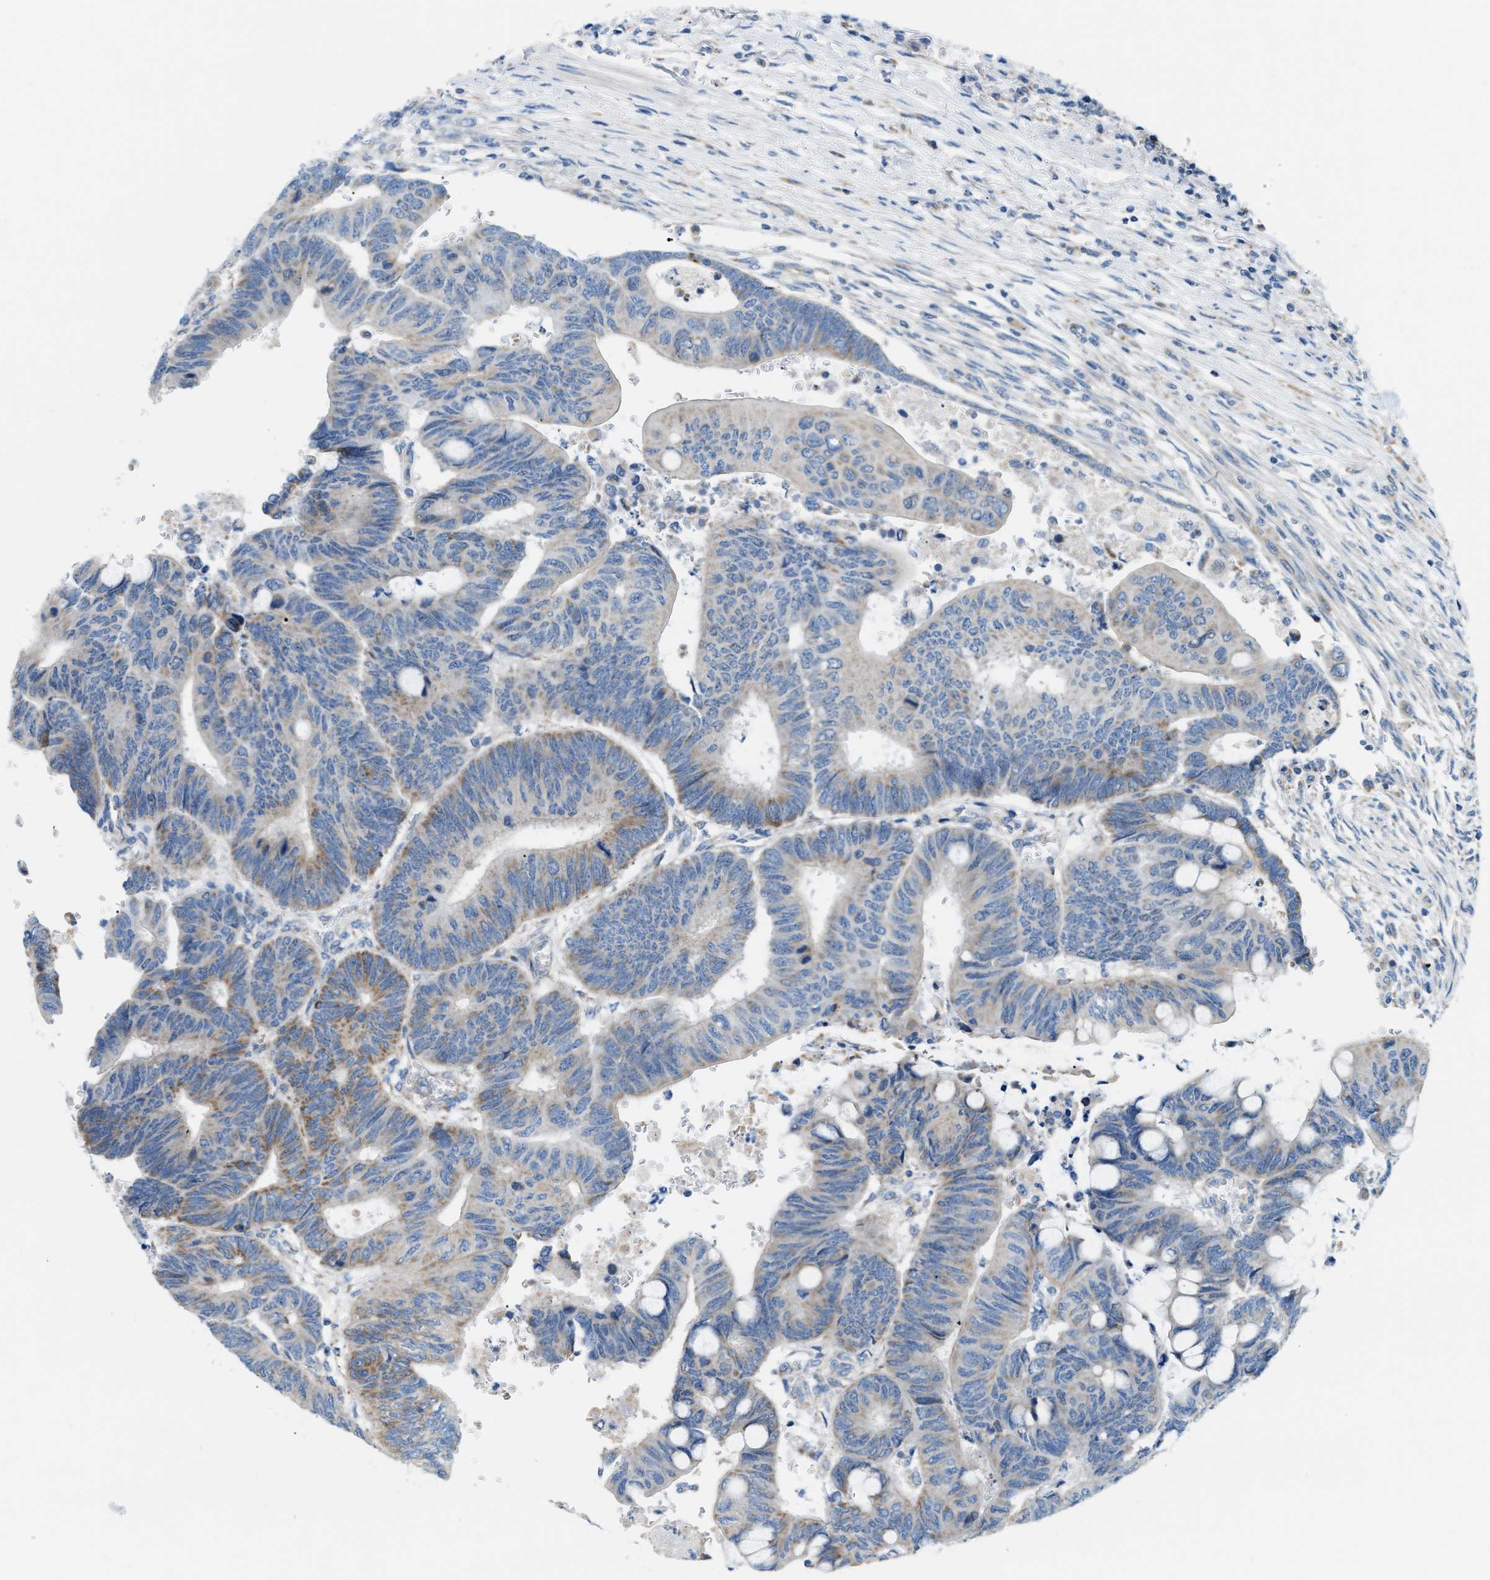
{"staining": {"intensity": "moderate", "quantity": "25%-75%", "location": "cytoplasmic/membranous"}, "tissue": "colorectal cancer", "cell_type": "Tumor cells", "image_type": "cancer", "snomed": [{"axis": "morphology", "description": "Normal tissue, NOS"}, {"axis": "morphology", "description": "Adenocarcinoma, NOS"}, {"axis": "topography", "description": "Rectum"}, {"axis": "topography", "description": "Peripheral nerve tissue"}], "caption": "IHC histopathology image of colorectal cancer (adenocarcinoma) stained for a protein (brown), which demonstrates medium levels of moderate cytoplasmic/membranous positivity in approximately 25%-75% of tumor cells.", "gene": "JADE1", "patient": {"sex": "male", "age": 92}}